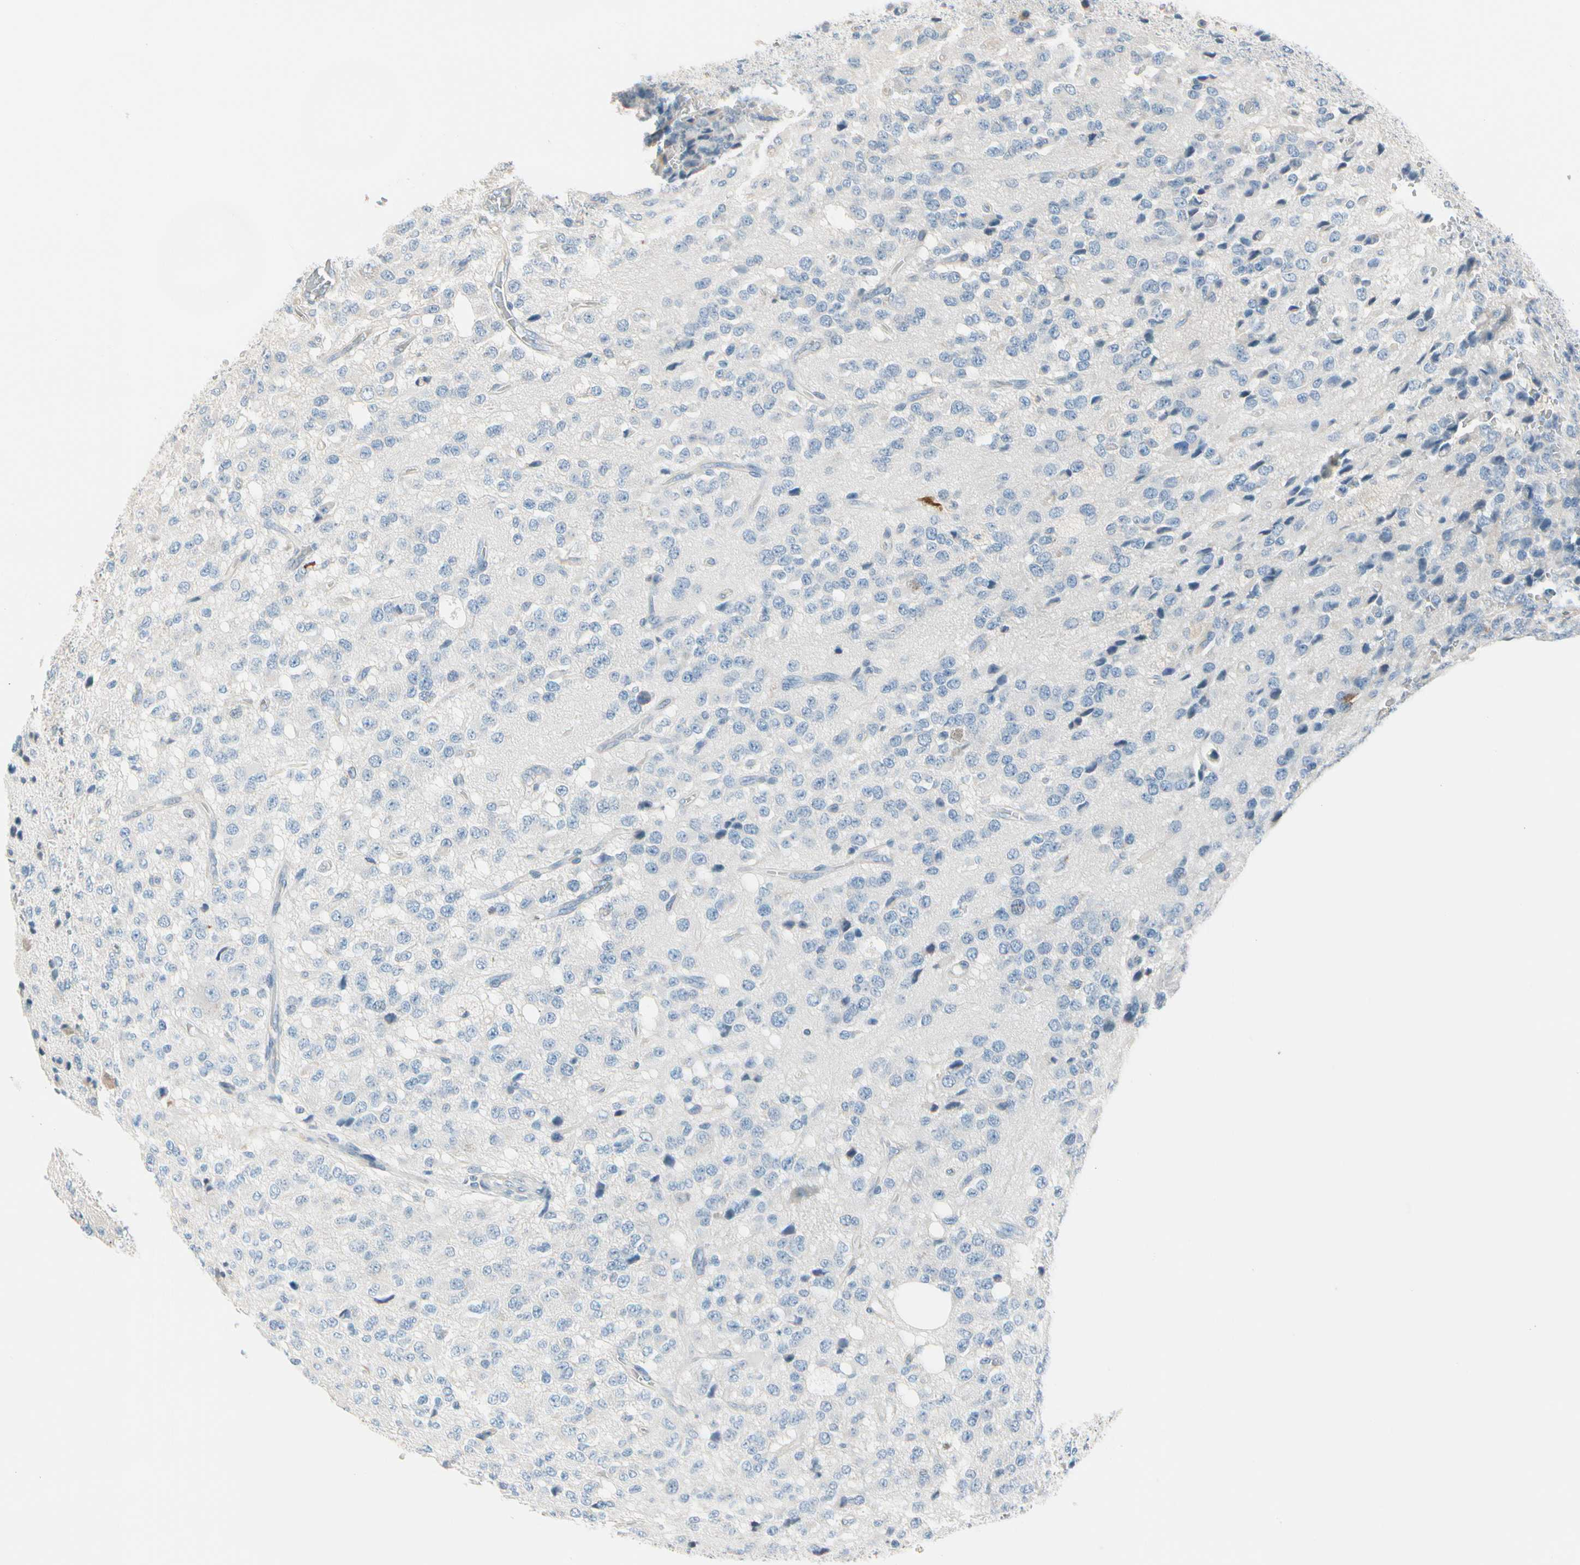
{"staining": {"intensity": "negative", "quantity": "none", "location": "none"}, "tissue": "glioma", "cell_type": "Tumor cells", "image_type": "cancer", "snomed": [{"axis": "morphology", "description": "Glioma, malignant, High grade"}, {"axis": "topography", "description": "pancreas cauda"}], "caption": "There is no significant expression in tumor cells of glioma.", "gene": "STK40", "patient": {"sex": "male", "age": 60}}